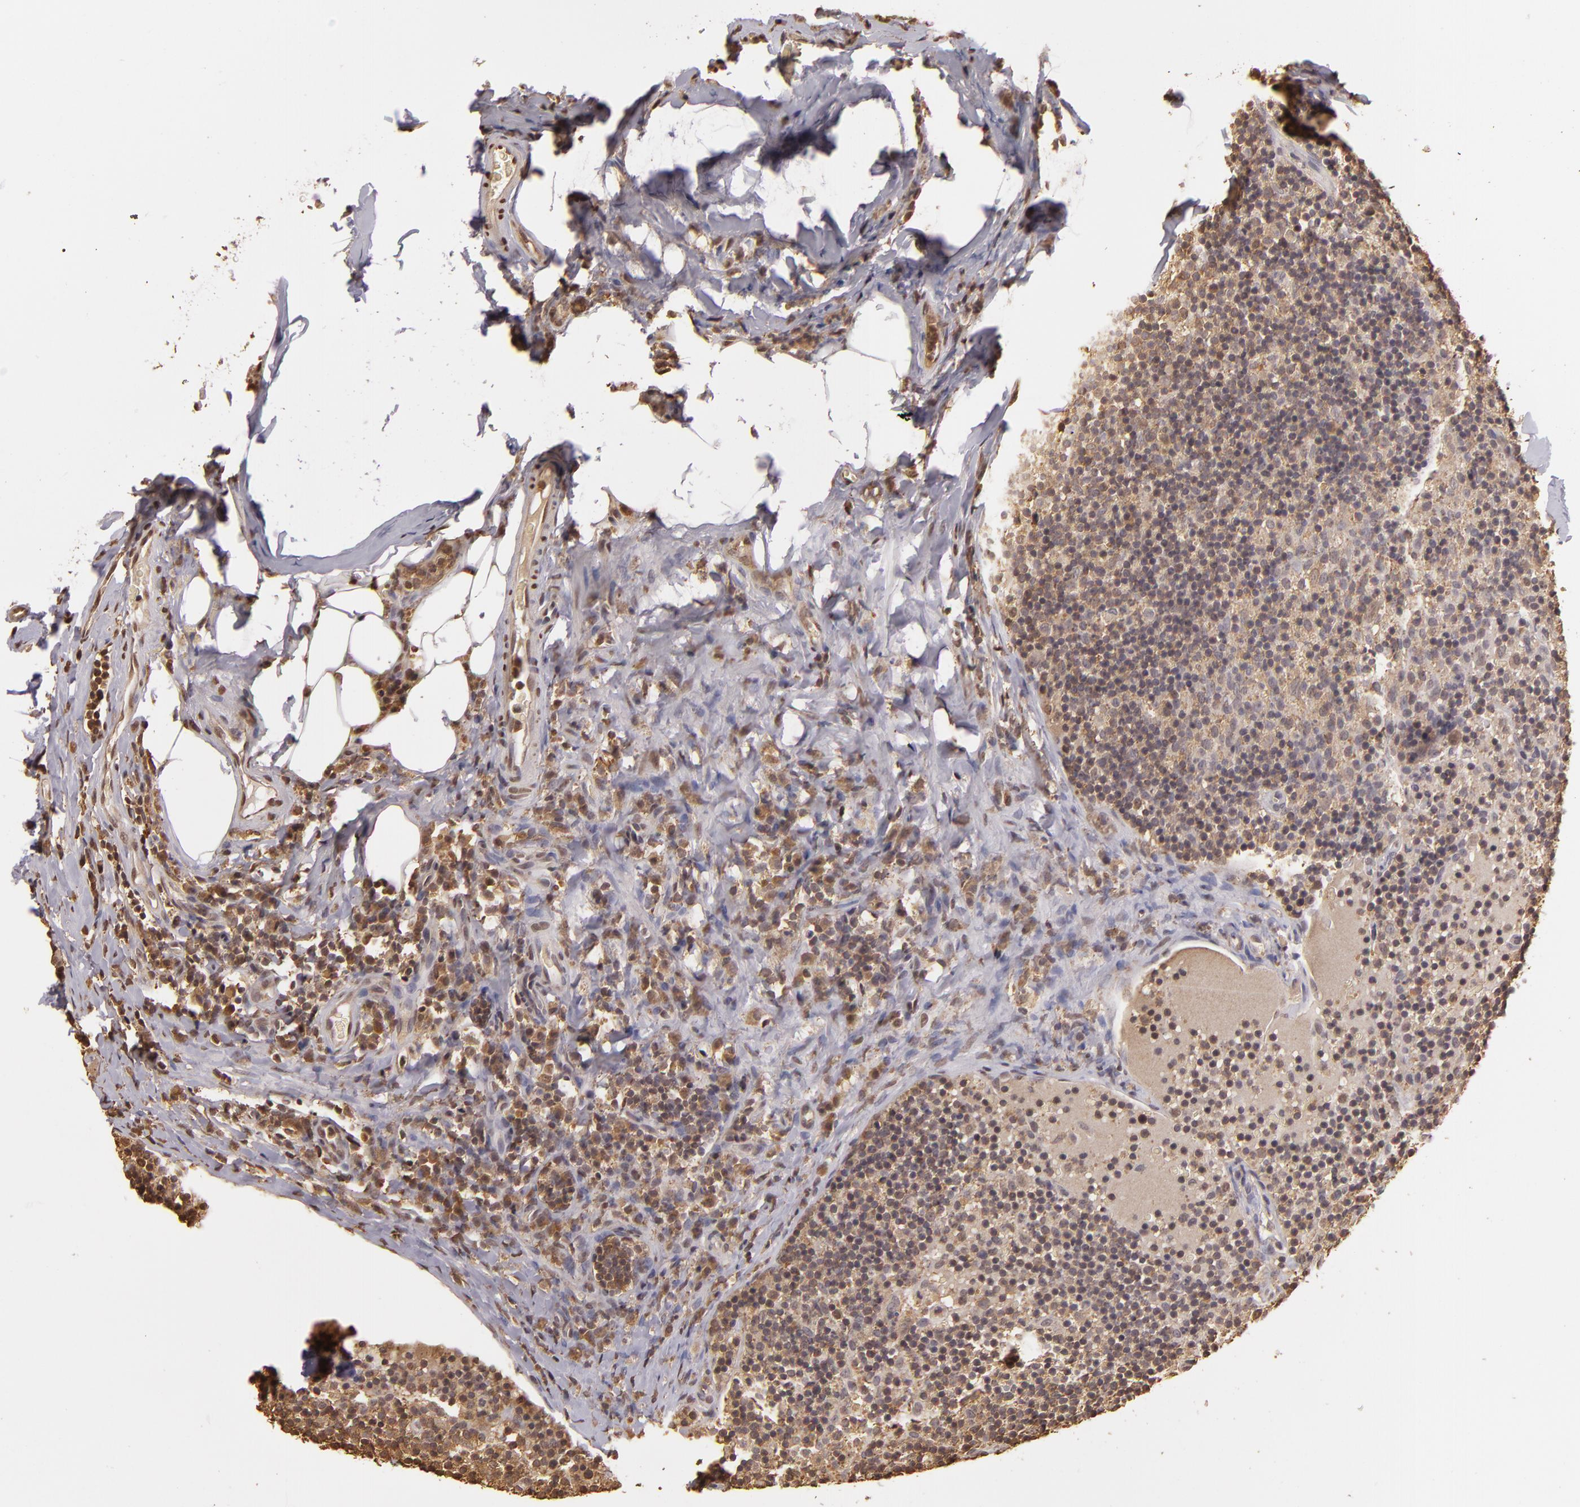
{"staining": {"intensity": "weak", "quantity": "25%-75%", "location": "cytoplasmic/membranous"}, "tissue": "lymph node", "cell_type": "Germinal center cells", "image_type": "normal", "snomed": [{"axis": "morphology", "description": "Normal tissue, NOS"}, {"axis": "morphology", "description": "Inflammation, NOS"}, {"axis": "topography", "description": "Lymph node"}], "caption": "Germinal center cells reveal low levels of weak cytoplasmic/membranous staining in approximately 25%-75% of cells in normal lymph node. The protein of interest is shown in brown color, while the nuclei are stained blue.", "gene": "ARPC2", "patient": {"sex": "male", "age": 46}}